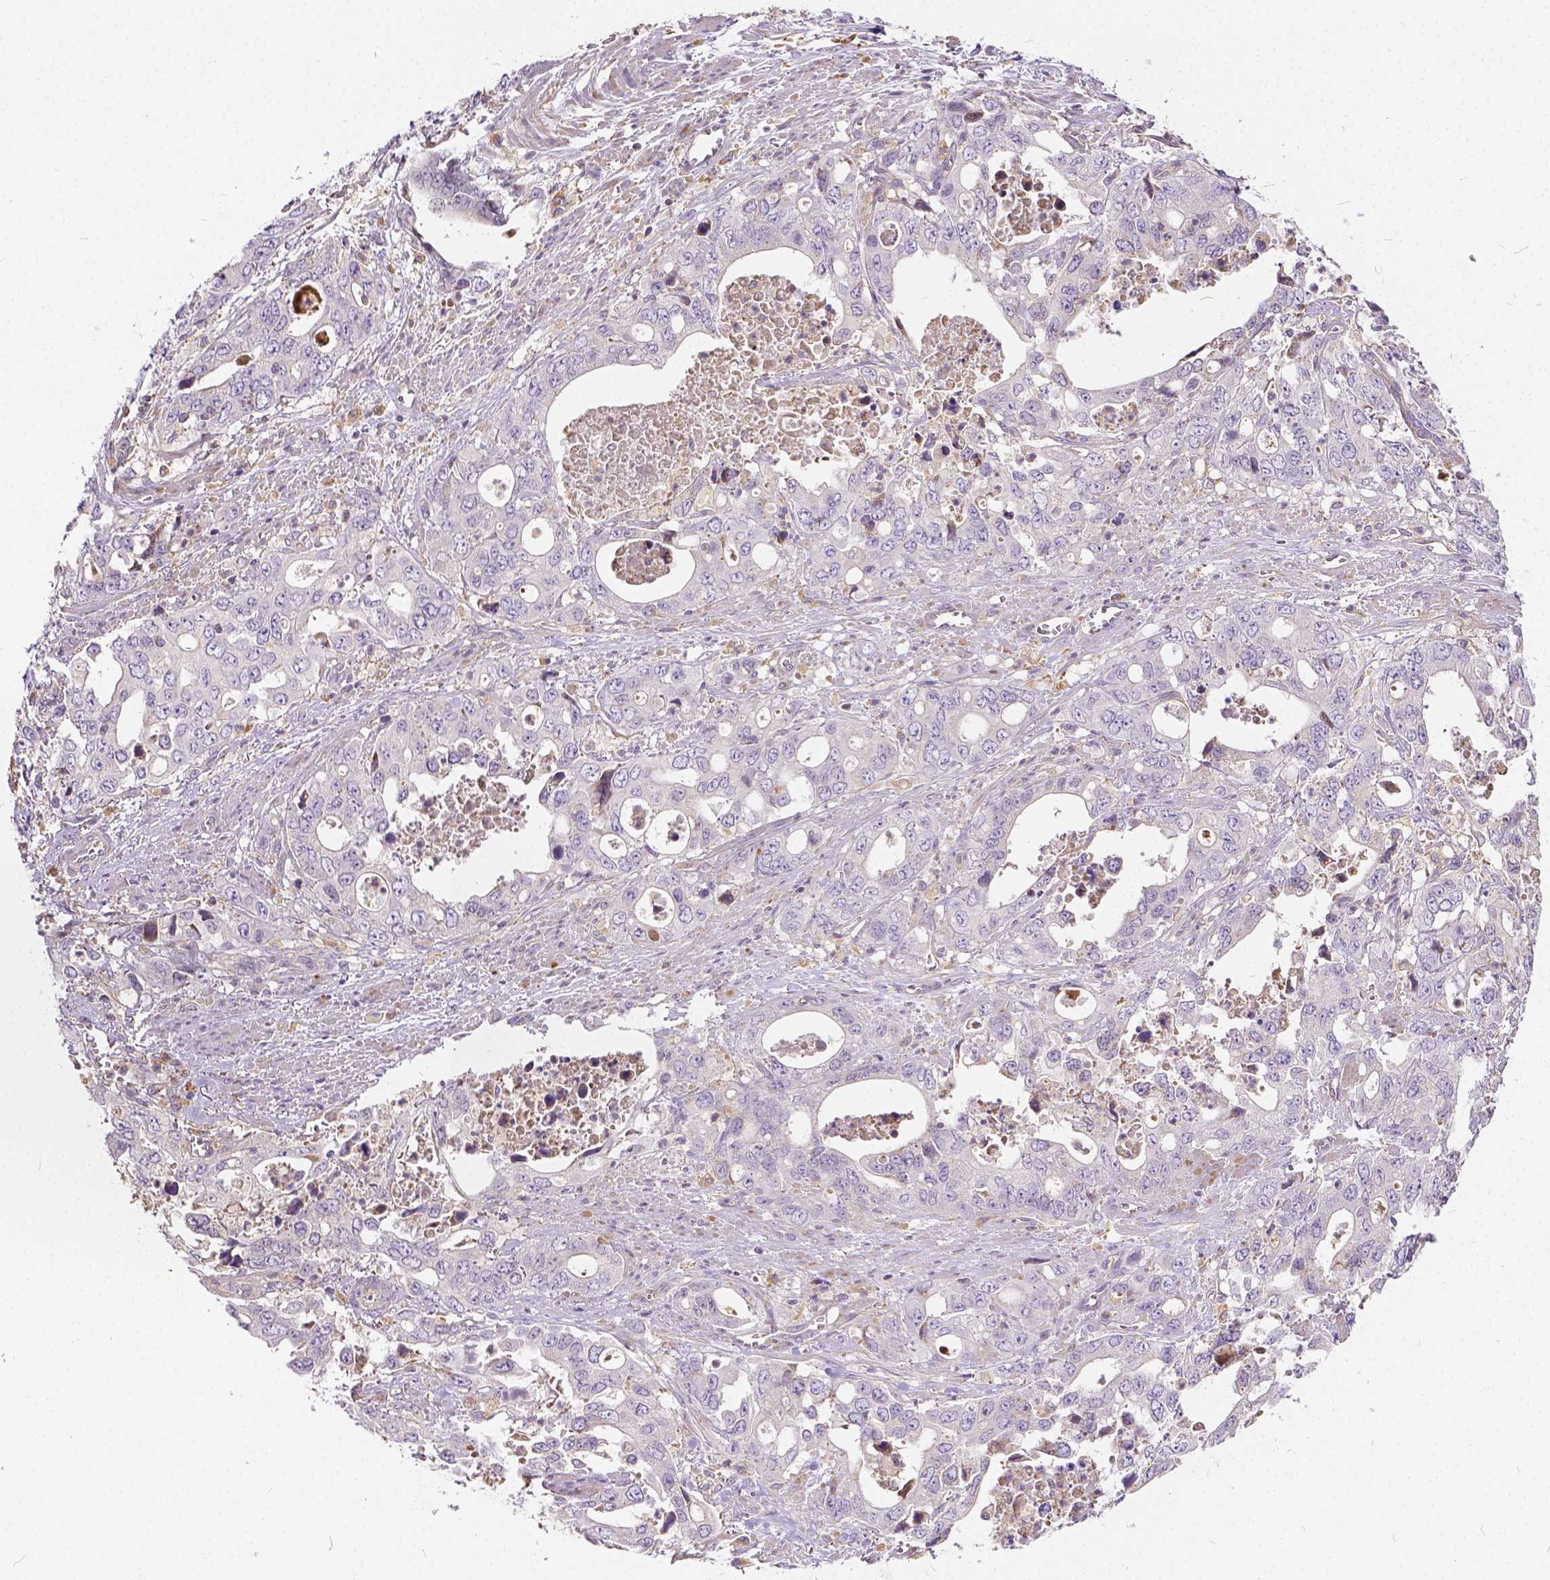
{"staining": {"intensity": "negative", "quantity": "none", "location": "none"}, "tissue": "stomach cancer", "cell_type": "Tumor cells", "image_type": "cancer", "snomed": [{"axis": "morphology", "description": "Adenocarcinoma, NOS"}, {"axis": "topography", "description": "Stomach, upper"}], "caption": "High power microscopy image of an immunohistochemistry (IHC) micrograph of stomach cancer, revealing no significant expression in tumor cells. Nuclei are stained in blue.", "gene": "CADM4", "patient": {"sex": "male", "age": 74}}